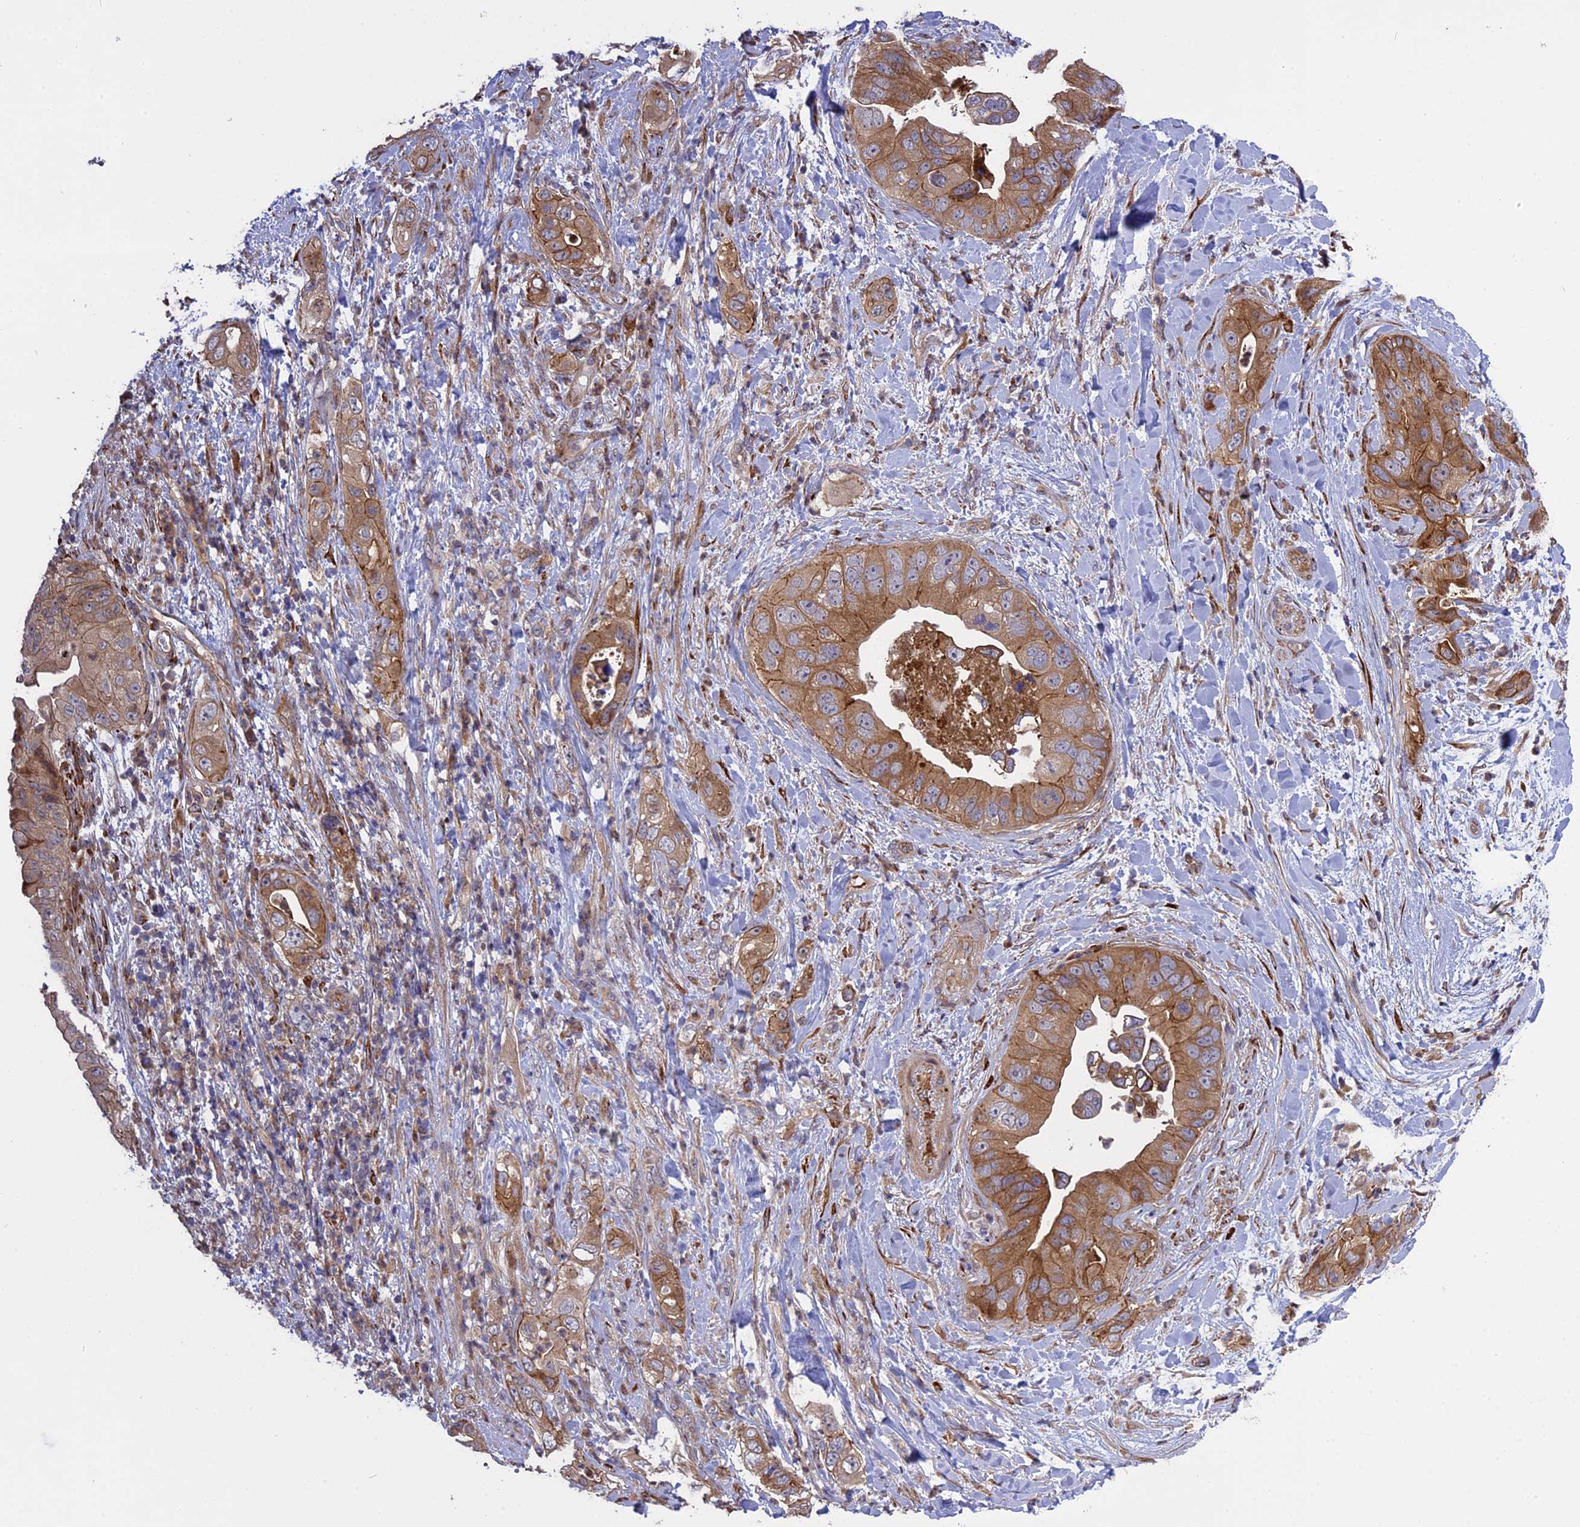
{"staining": {"intensity": "moderate", "quantity": ">75%", "location": "cytoplasmic/membranous"}, "tissue": "pancreatic cancer", "cell_type": "Tumor cells", "image_type": "cancer", "snomed": [{"axis": "morphology", "description": "Adenocarcinoma, NOS"}, {"axis": "topography", "description": "Pancreas"}], "caption": "Brown immunohistochemical staining in human adenocarcinoma (pancreatic) shows moderate cytoplasmic/membranous staining in approximately >75% of tumor cells.", "gene": "DDX60L", "patient": {"sex": "female", "age": 78}}